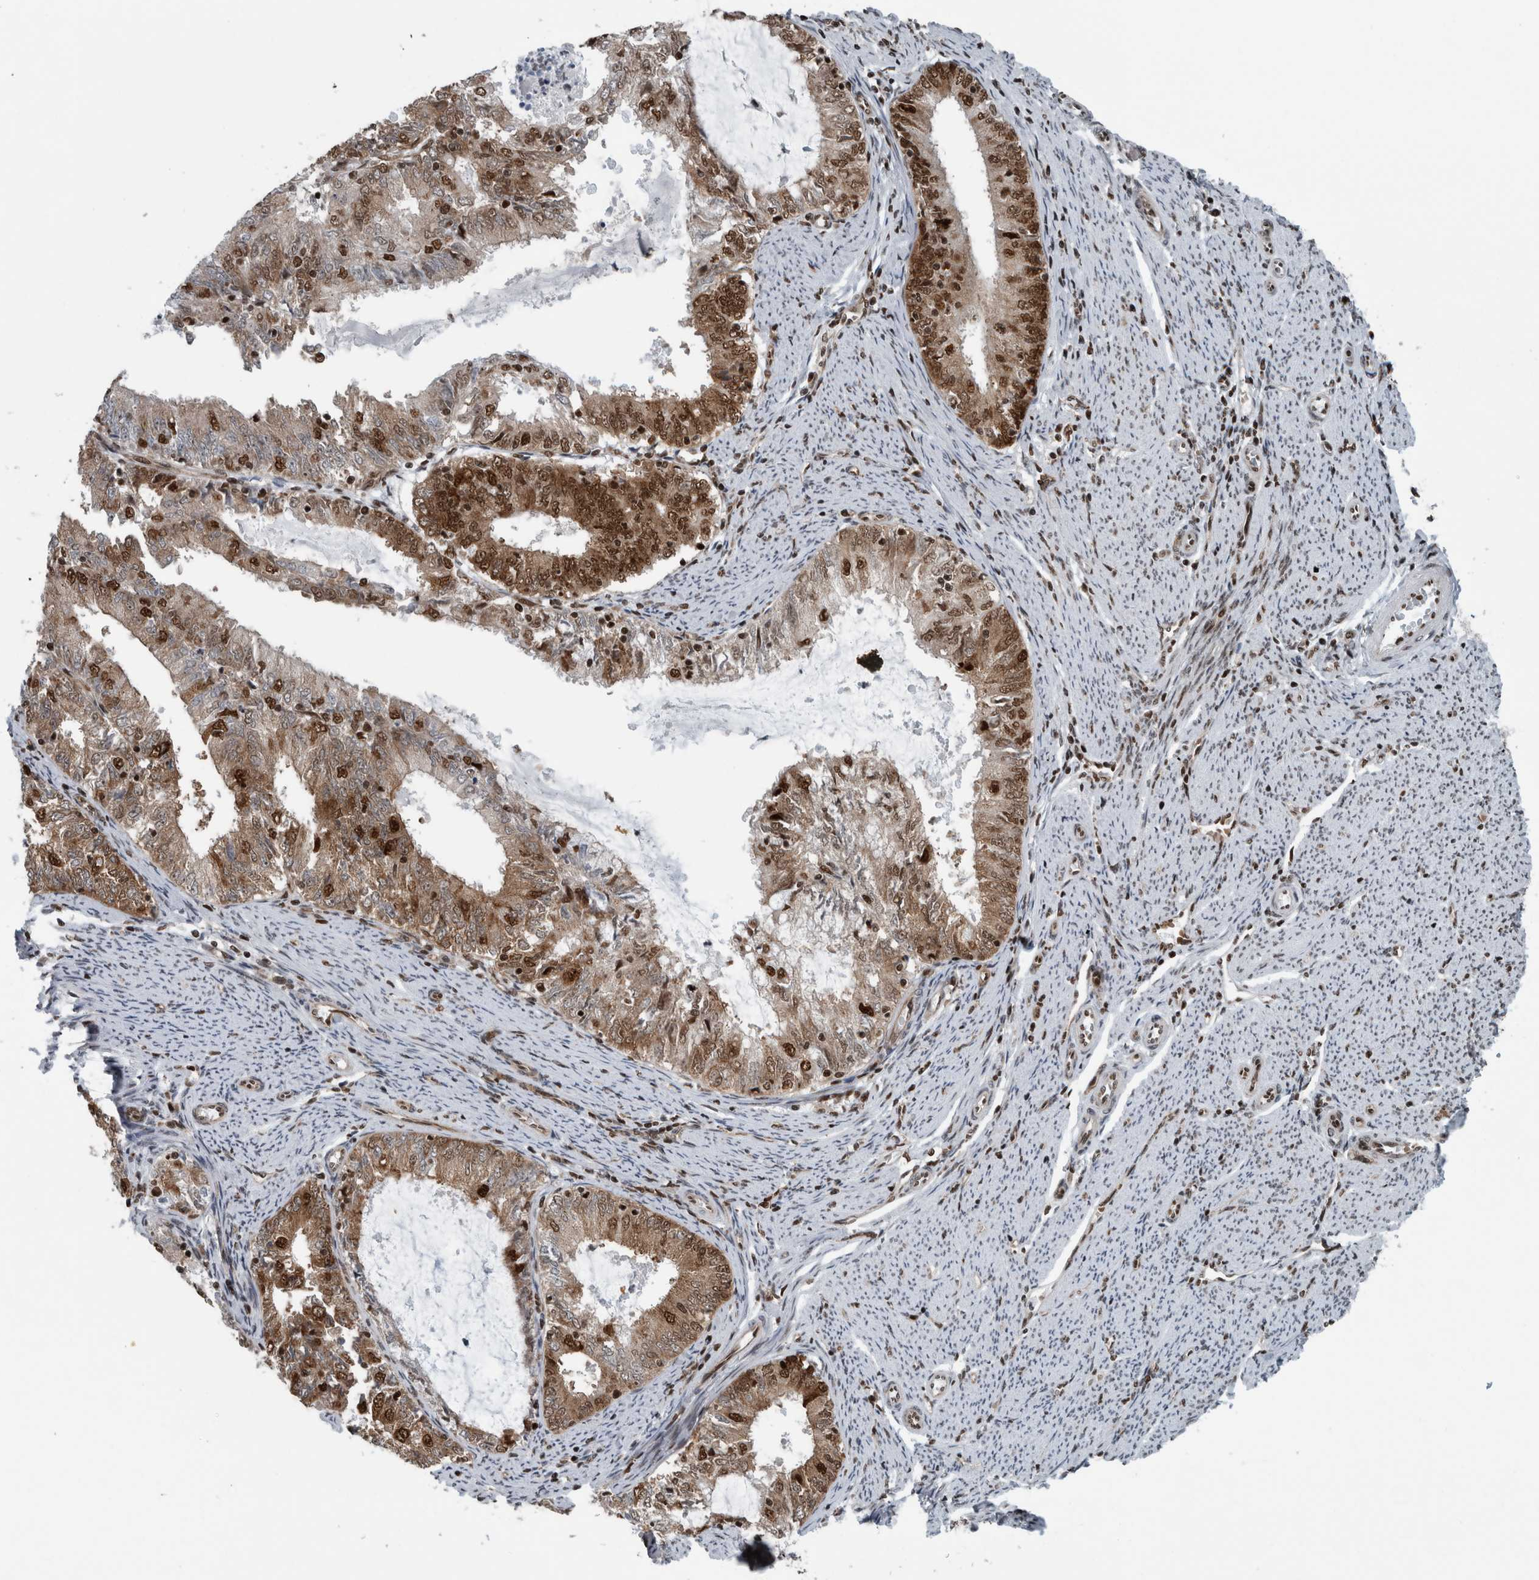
{"staining": {"intensity": "strong", "quantity": "25%-75%", "location": "cytoplasmic/membranous,nuclear"}, "tissue": "endometrial cancer", "cell_type": "Tumor cells", "image_type": "cancer", "snomed": [{"axis": "morphology", "description": "Adenocarcinoma, NOS"}, {"axis": "topography", "description": "Endometrium"}], "caption": "Immunohistochemical staining of endometrial cancer (adenocarcinoma) reveals high levels of strong cytoplasmic/membranous and nuclear protein staining in approximately 25%-75% of tumor cells.", "gene": "DNMT3A", "patient": {"sex": "female", "age": 57}}